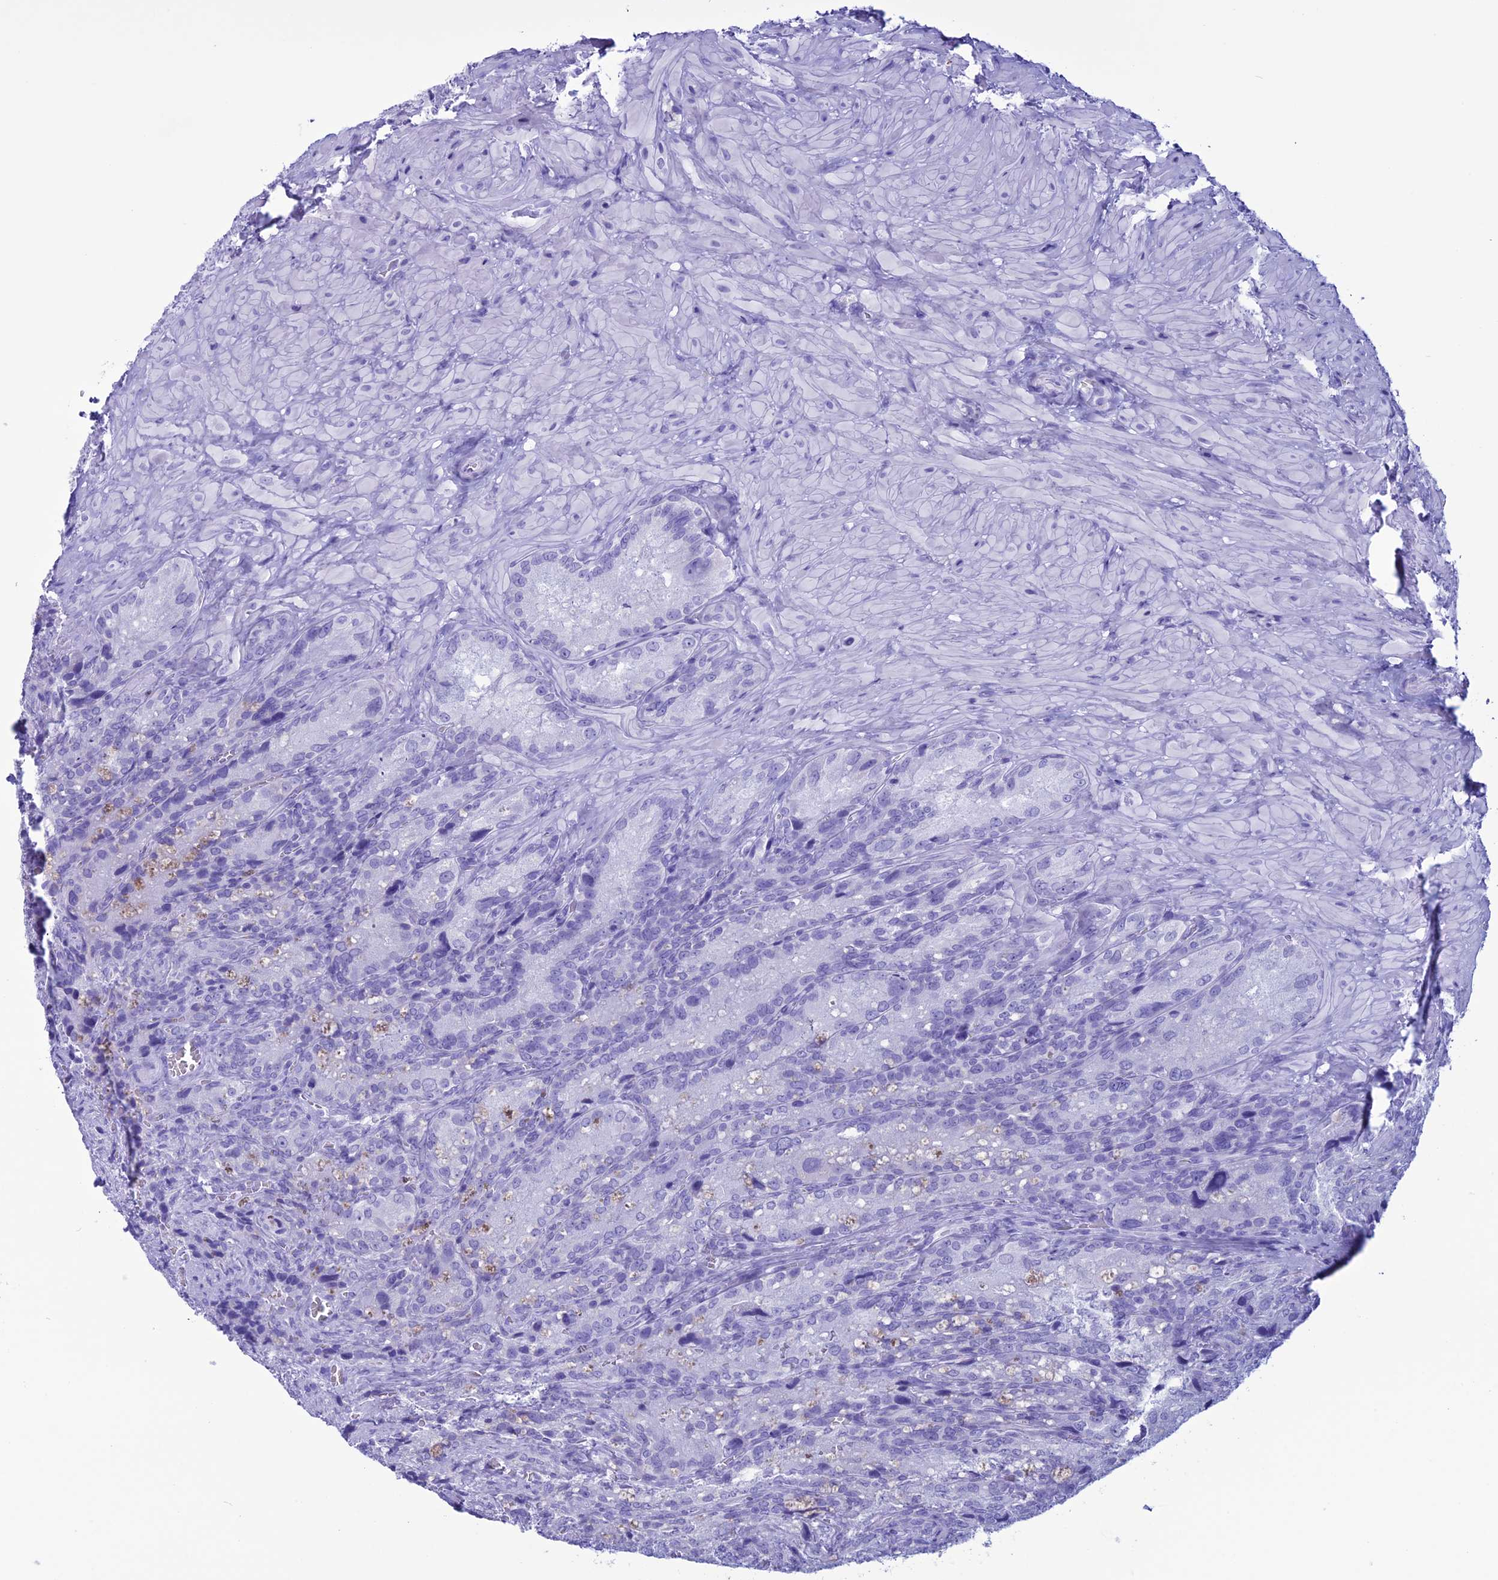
{"staining": {"intensity": "negative", "quantity": "none", "location": "none"}, "tissue": "seminal vesicle", "cell_type": "Glandular cells", "image_type": "normal", "snomed": [{"axis": "morphology", "description": "Normal tissue, NOS"}, {"axis": "topography", "description": "Seminal veicle"}], "caption": "This image is of unremarkable seminal vesicle stained with immunohistochemistry (IHC) to label a protein in brown with the nuclei are counter-stained blue. There is no expression in glandular cells. (DAB (3,3'-diaminobenzidine) immunohistochemistry (IHC) visualized using brightfield microscopy, high magnification).", "gene": "MZB1", "patient": {"sex": "male", "age": 62}}